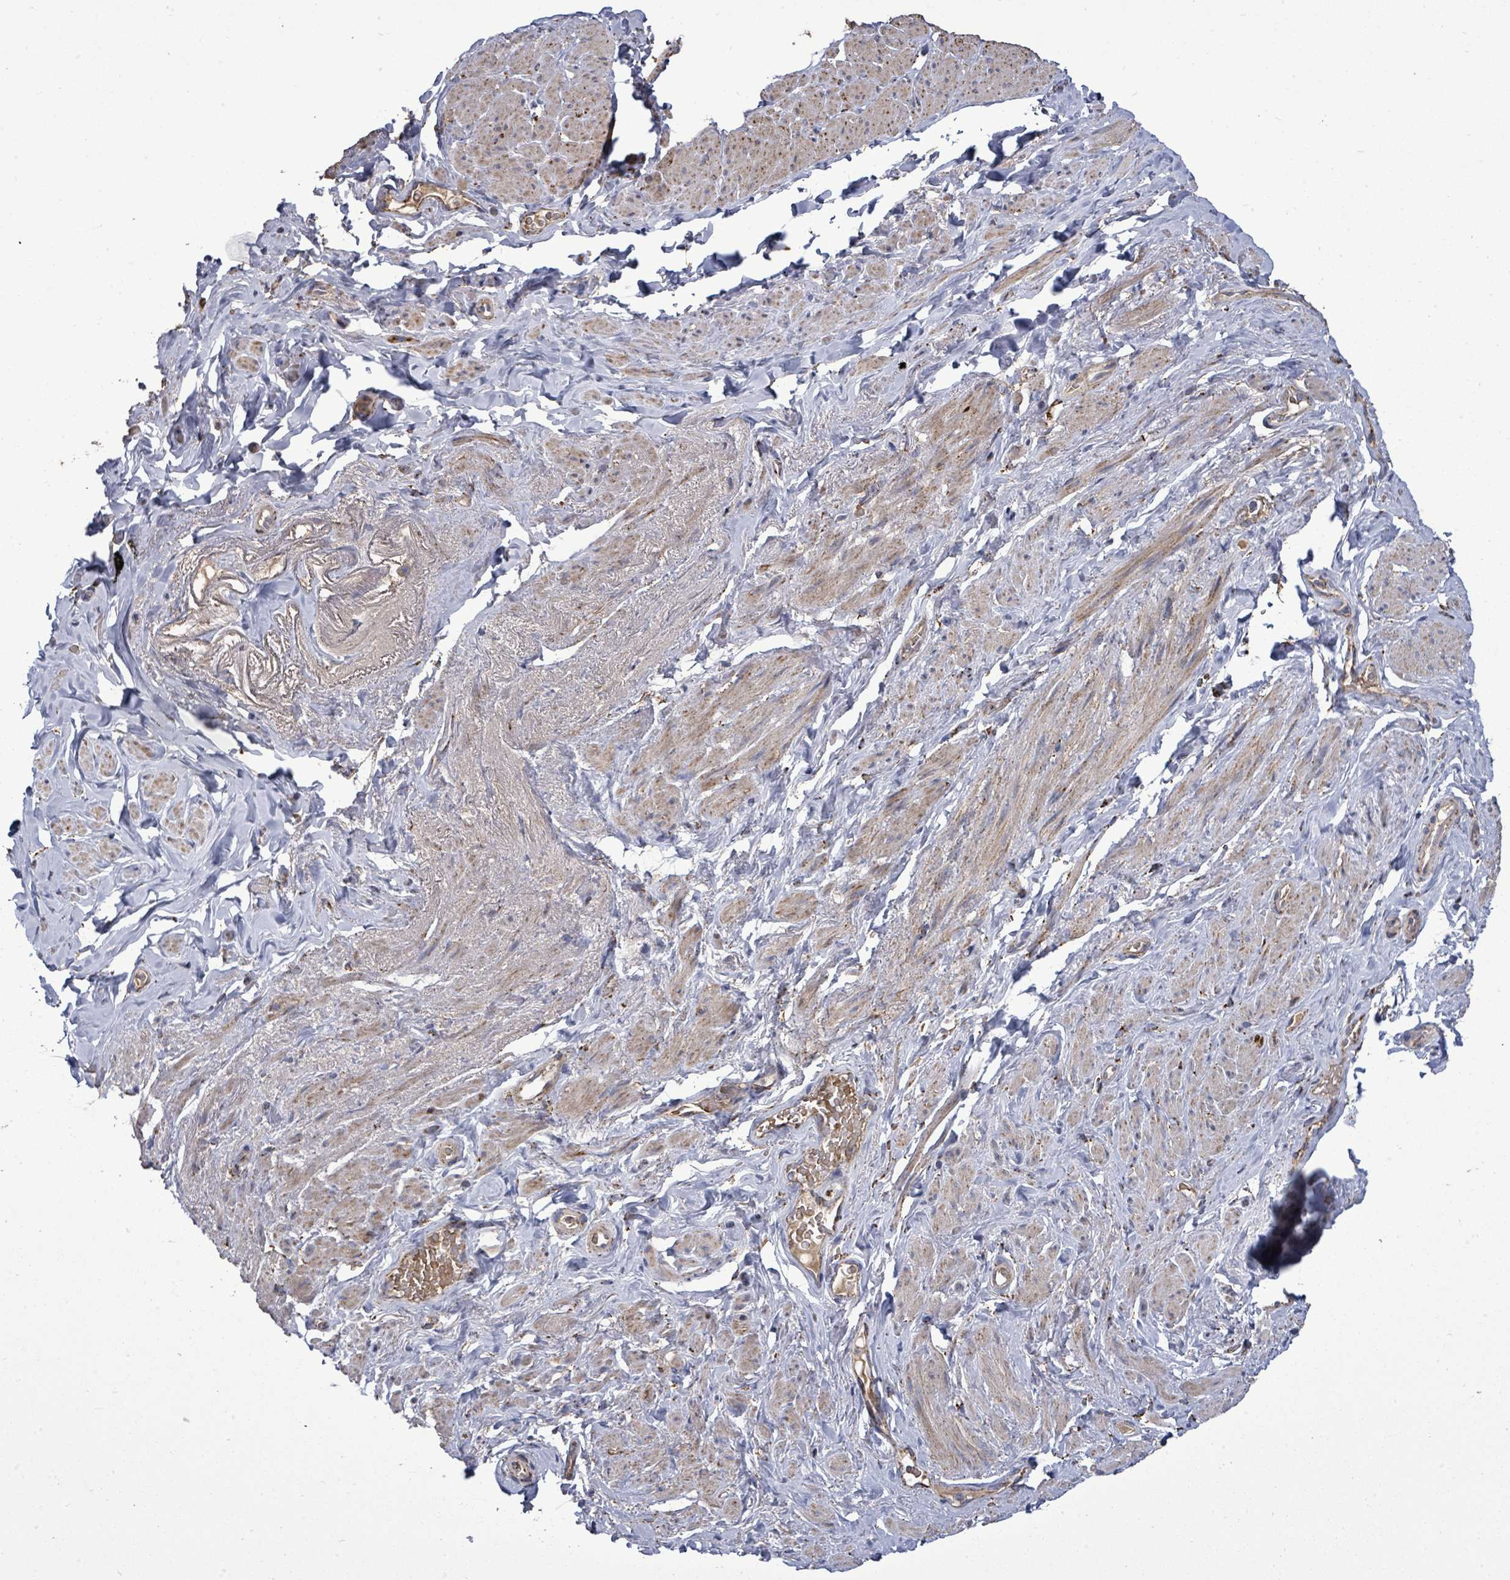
{"staining": {"intensity": "moderate", "quantity": ">75%", "location": "cytoplasmic/membranous"}, "tissue": "smooth muscle", "cell_type": "Smooth muscle cells", "image_type": "normal", "snomed": [{"axis": "morphology", "description": "Normal tissue, NOS"}, {"axis": "topography", "description": "Smooth muscle"}, {"axis": "topography", "description": "Peripheral nerve tissue"}], "caption": "Smooth muscle cells display moderate cytoplasmic/membranous staining in about >75% of cells in benign smooth muscle. Using DAB (3,3'-diaminobenzidine) (brown) and hematoxylin (blue) stains, captured at high magnification using brightfield microscopy.", "gene": "MTMR12", "patient": {"sex": "male", "age": 69}}